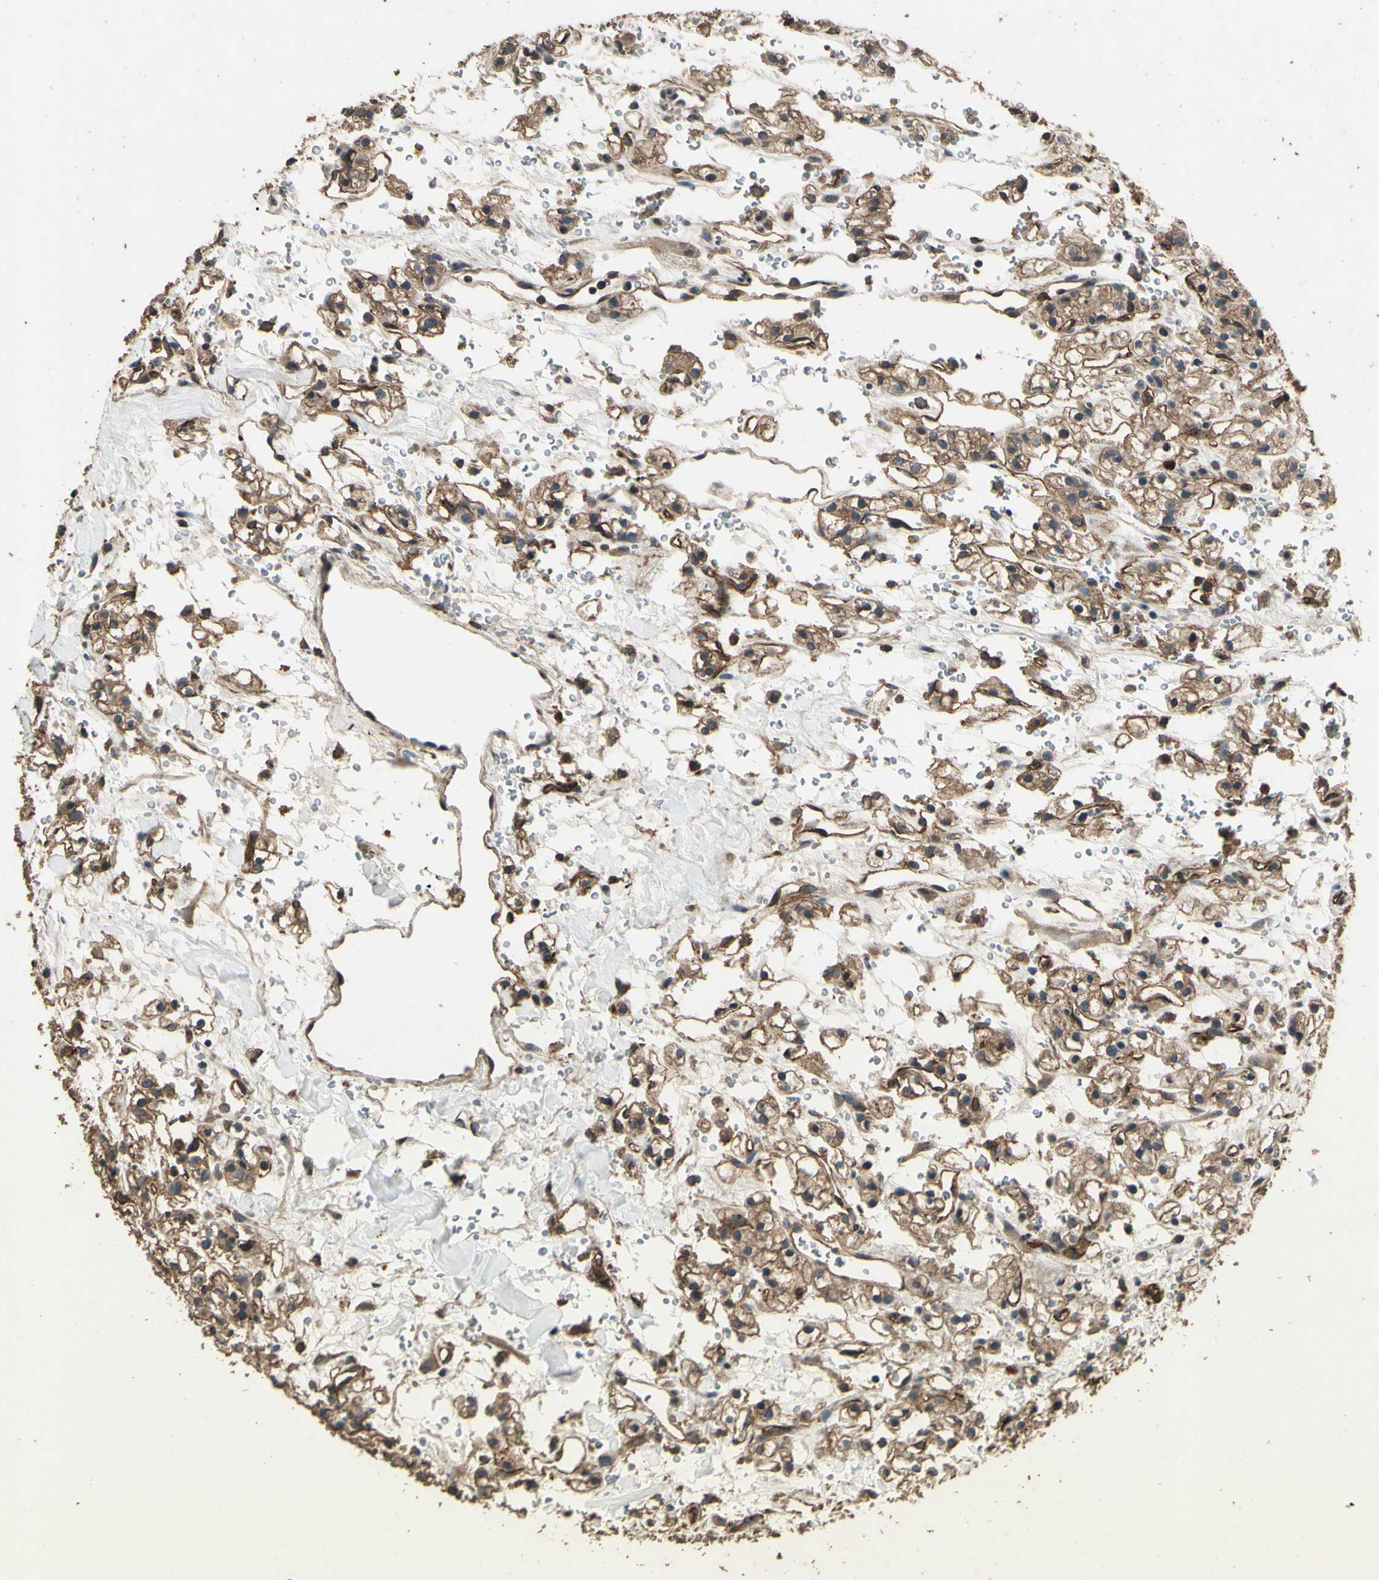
{"staining": {"intensity": "moderate", "quantity": ">75%", "location": "cytoplasmic/membranous"}, "tissue": "renal cancer", "cell_type": "Tumor cells", "image_type": "cancer", "snomed": [{"axis": "morphology", "description": "Adenocarcinoma, NOS"}, {"axis": "topography", "description": "Kidney"}], "caption": "This is an image of immunohistochemistry staining of adenocarcinoma (renal), which shows moderate positivity in the cytoplasmic/membranous of tumor cells.", "gene": "TSPO", "patient": {"sex": "male", "age": 61}}